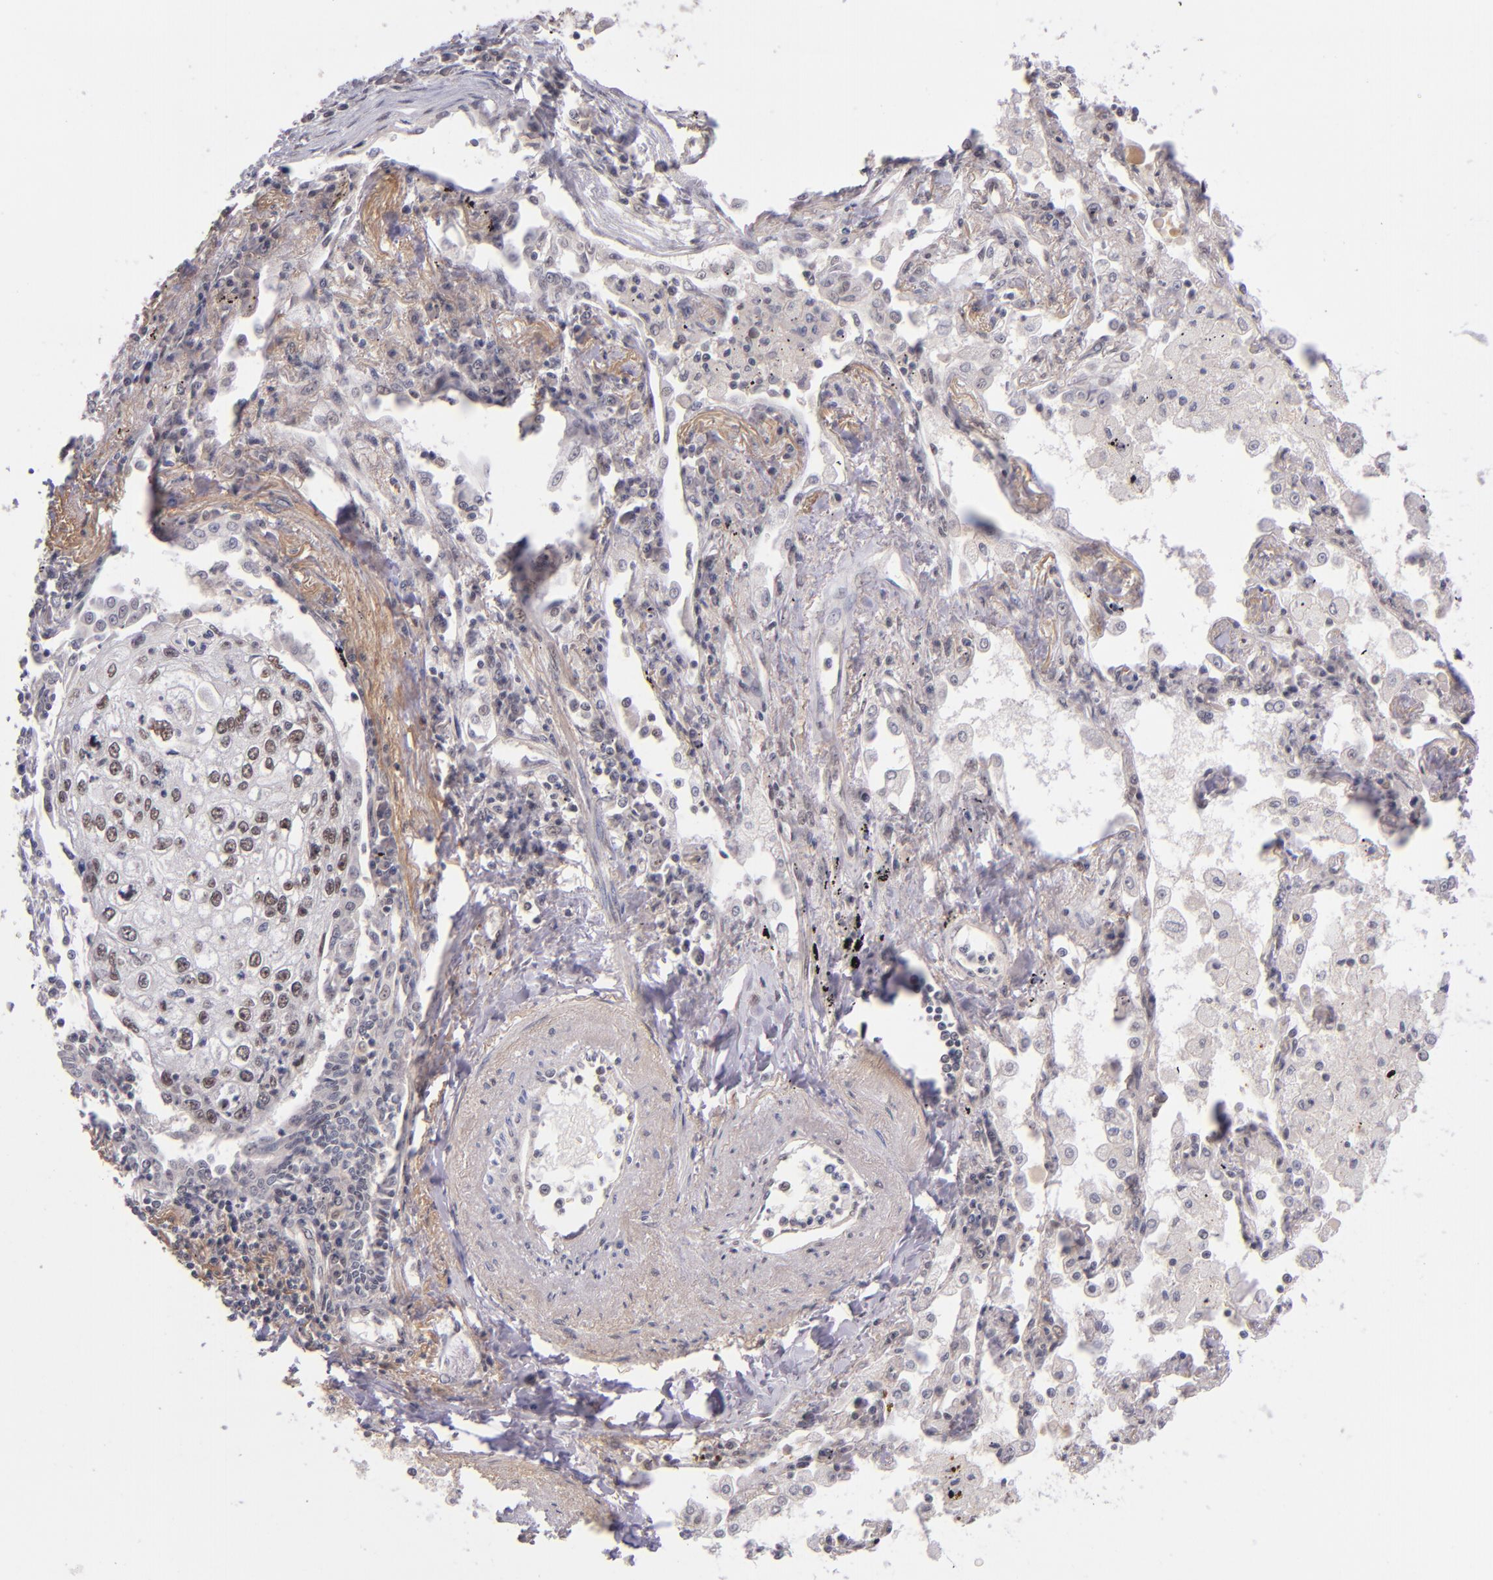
{"staining": {"intensity": "weak", "quantity": "25%-75%", "location": "nuclear"}, "tissue": "lung cancer", "cell_type": "Tumor cells", "image_type": "cancer", "snomed": [{"axis": "morphology", "description": "Squamous cell carcinoma, NOS"}, {"axis": "topography", "description": "Lung"}], "caption": "Lung squamous cell carcinoma stained for a protein (brown) demonstrates weak nuclear positive staining in approximately 25%-75% of tumor cells.", "gene": "ZNF148", "patient": {"sex": "male", "age": 75}}